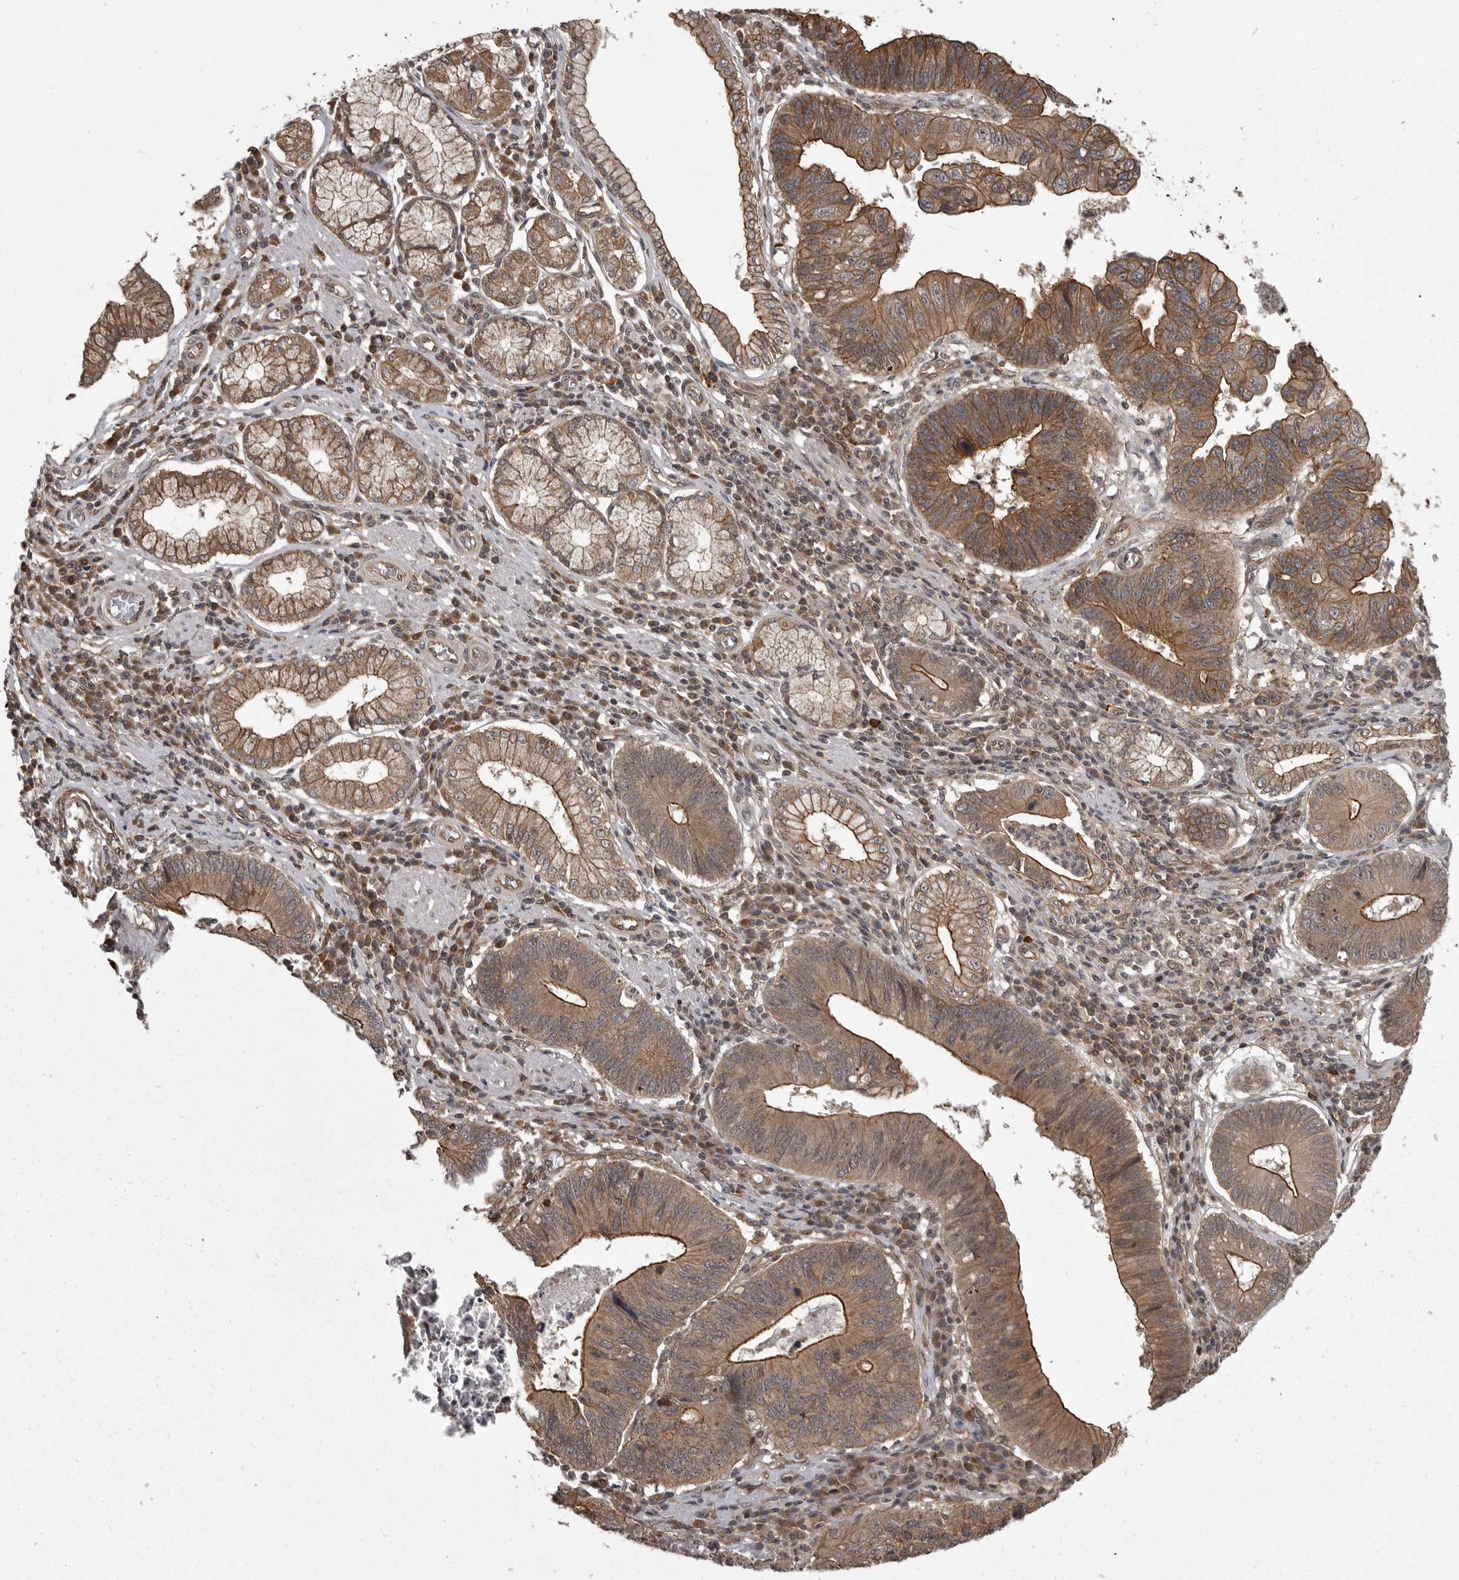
{"staining": {"intensity": "moderate", "quantity": ">75%", "location": "cytoplasmic/membranous"}, "tissue": "stomach cancer", "cell_type": "Tumor cells", "image_type": "cancer", "snomed": [{"axis": "morphology", "description": "Adenocarcinoma, NOS"}, {"axis": "topography", "description": "Stomach"}], "caption": "Stomach cancer (adenocarcinoma) tissue demonstrates moderate cytoplasmic/membranous positivity in about >75% of tumor cells (brown staining indicates protein expression, while blue staining denotes nuclei).", "gene": "DNAJC8", "patient": {"sex": "male", "age": 59}}